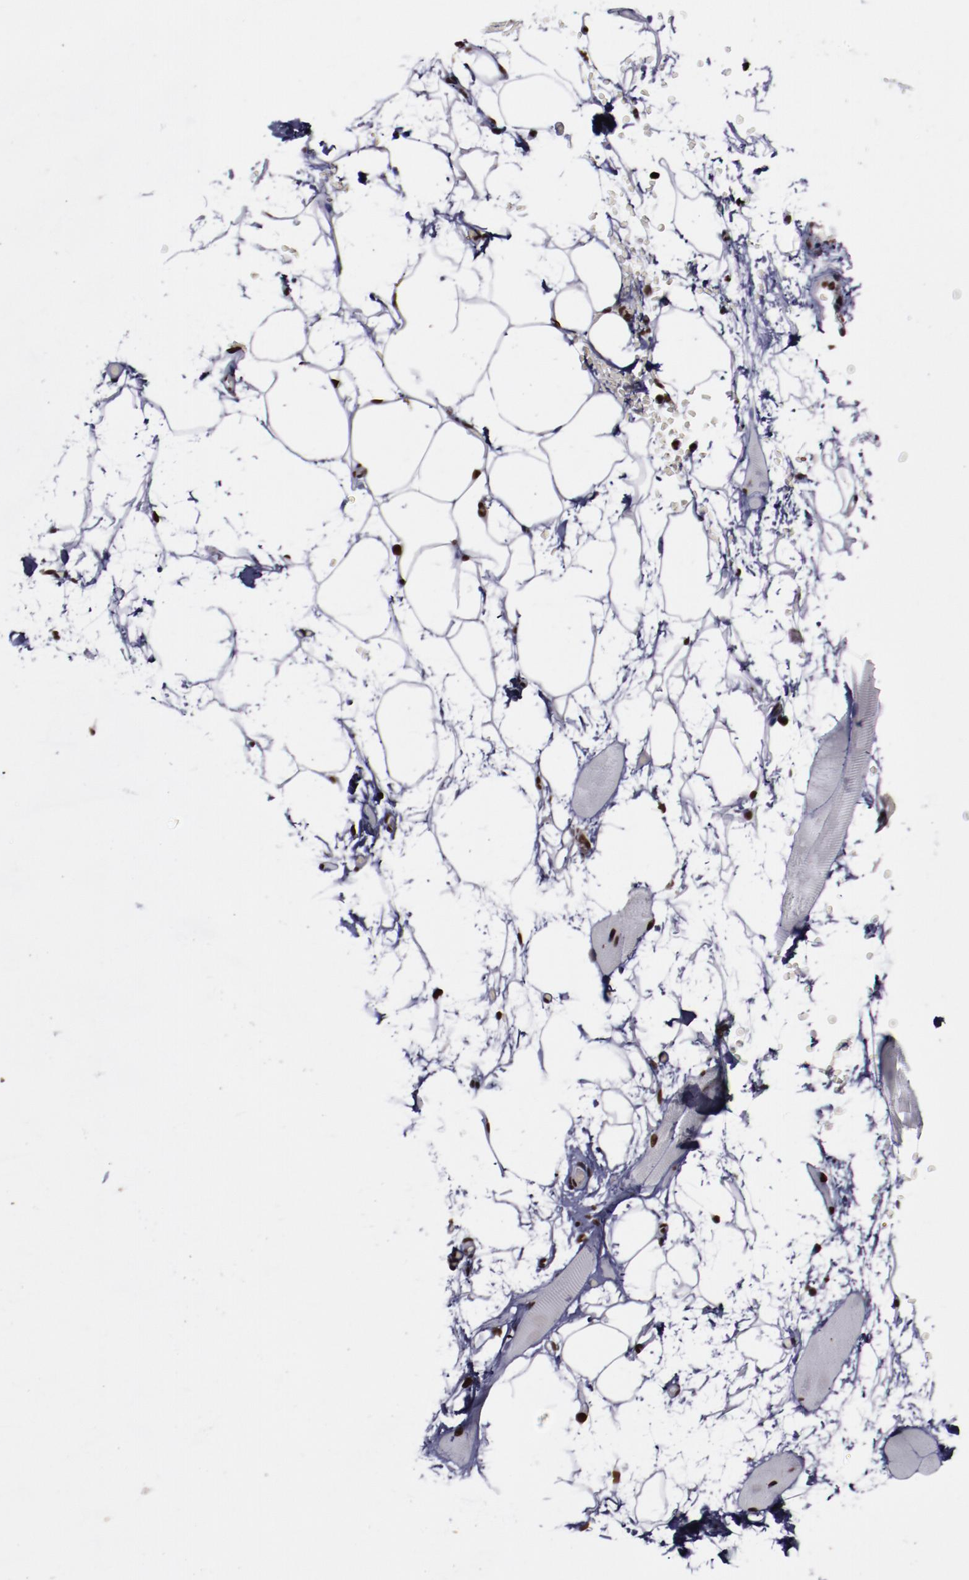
{"staining": {"intensity": "moderate", "quantity": ">75%", "location": "nuclear"}, "tissue": "skeletal muscle", "cell_type": "Myocytes", "image_type": "normal", "snomed": [{"axis": "morphology", "description": "Normal tissue, NOS"}, {"axis": "topography", "description": "Skeletal muscle"}, {"axis": "topography", "description": "Parathyroid gland"}], "caption": "Myocytes show medium levels of moderate nuclear staining in about >75% of cells in unremarkable human skeletal muscle.", "gene": "APEX1", "patient": {"sex": "female", "age": 37}}